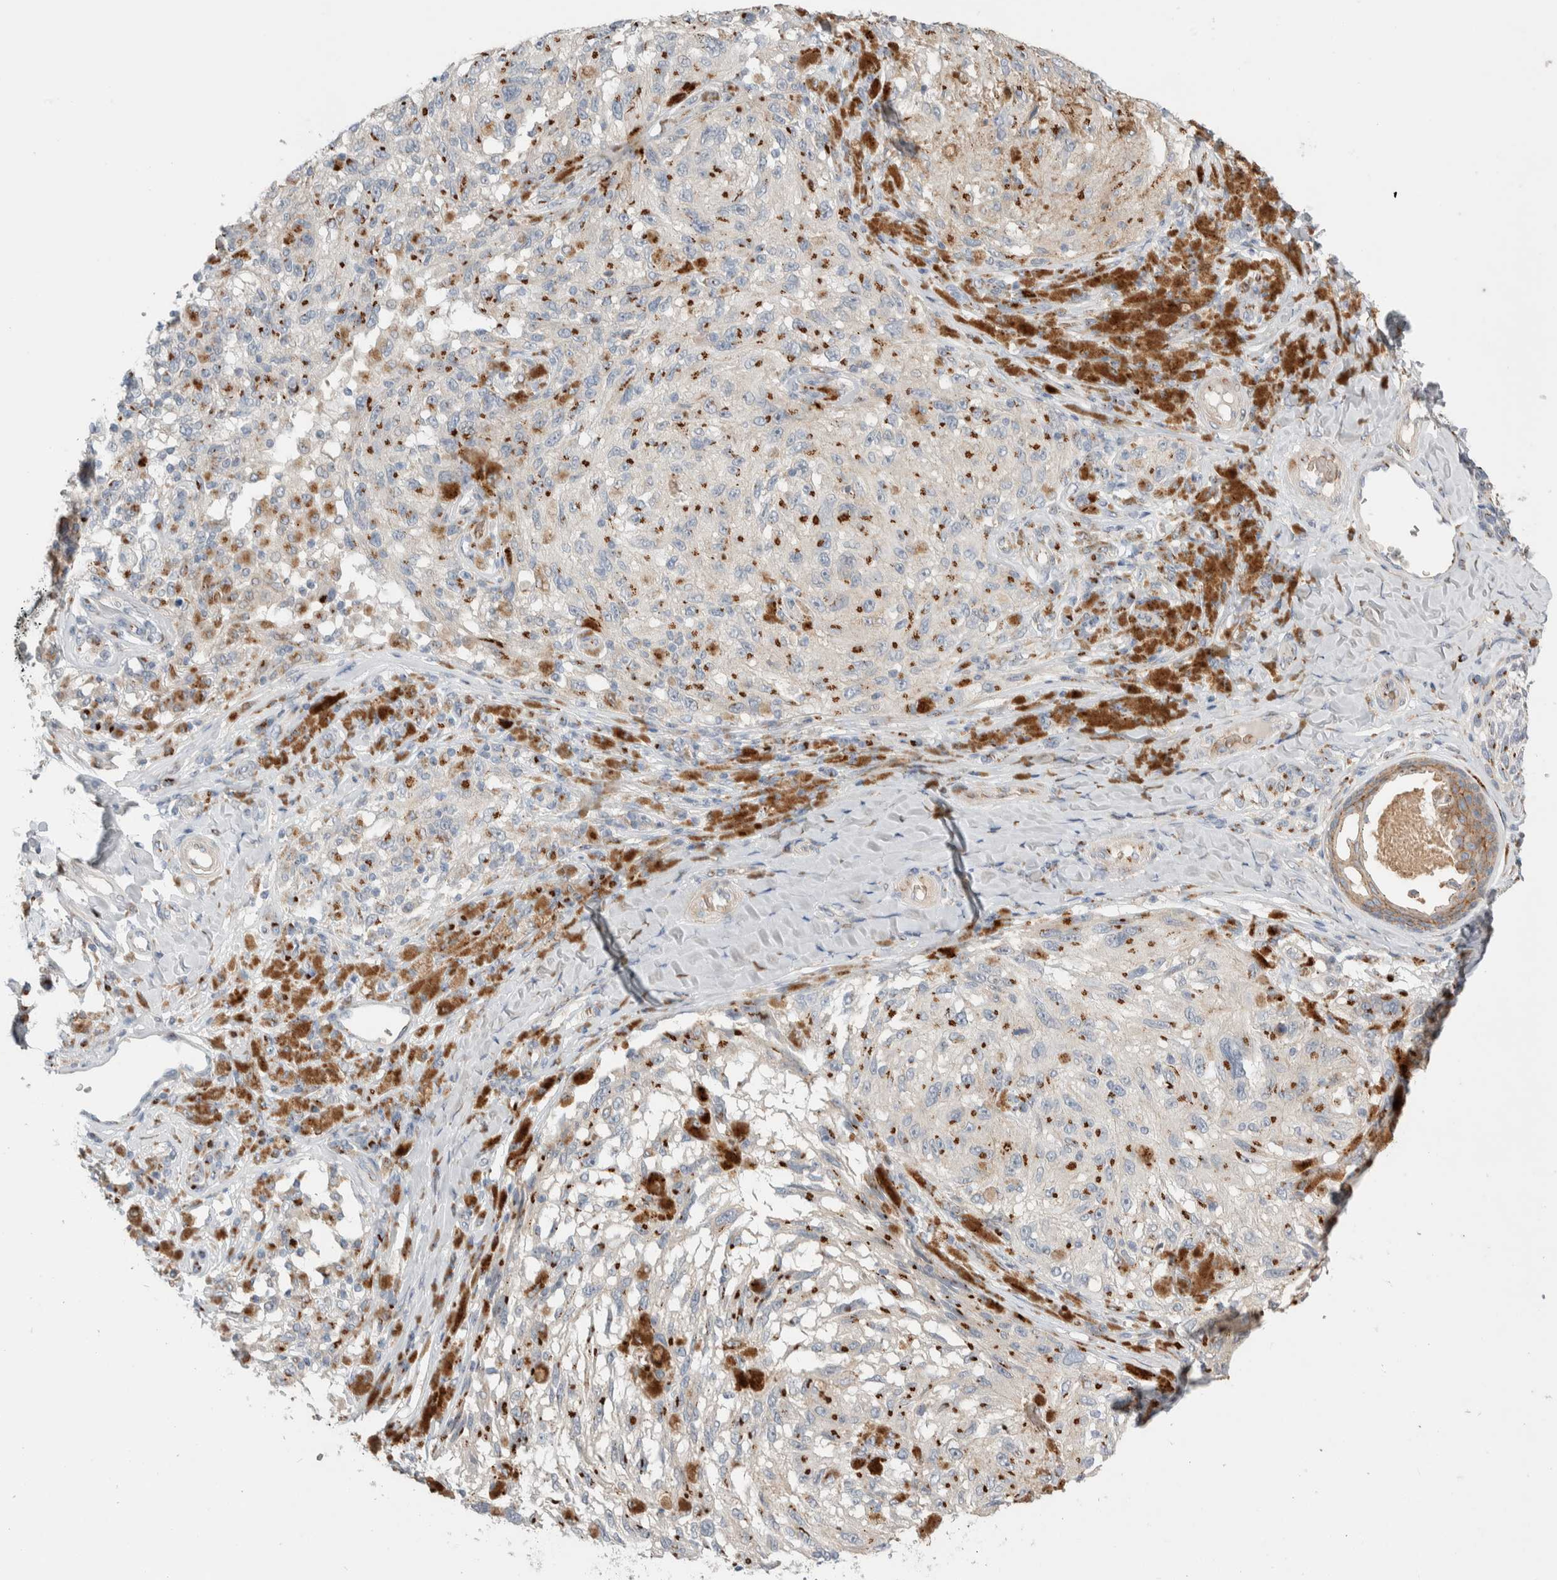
{"staining": {"intensity": "moderate", "quantity": ">75%", "location": "cytoplasmic/membranous"}, "tissue": "melanoma", "cell_type": "Tumor cells", "image_type": "cancer", "snomed": [{"axis": "morphology", "description": "Malignant melanoma, NOS"}, {"axis": "topography", "description": "Skin"}], "caption": "A high-resolution micrograph shows IHC staining of malignant melanoma, which exhibits moderate cytoplasmic/membranous positivity in approximately >75% of tumor cells.", "gene": "SLC38A10", "patient": {"sex": "female", "age": 73}}